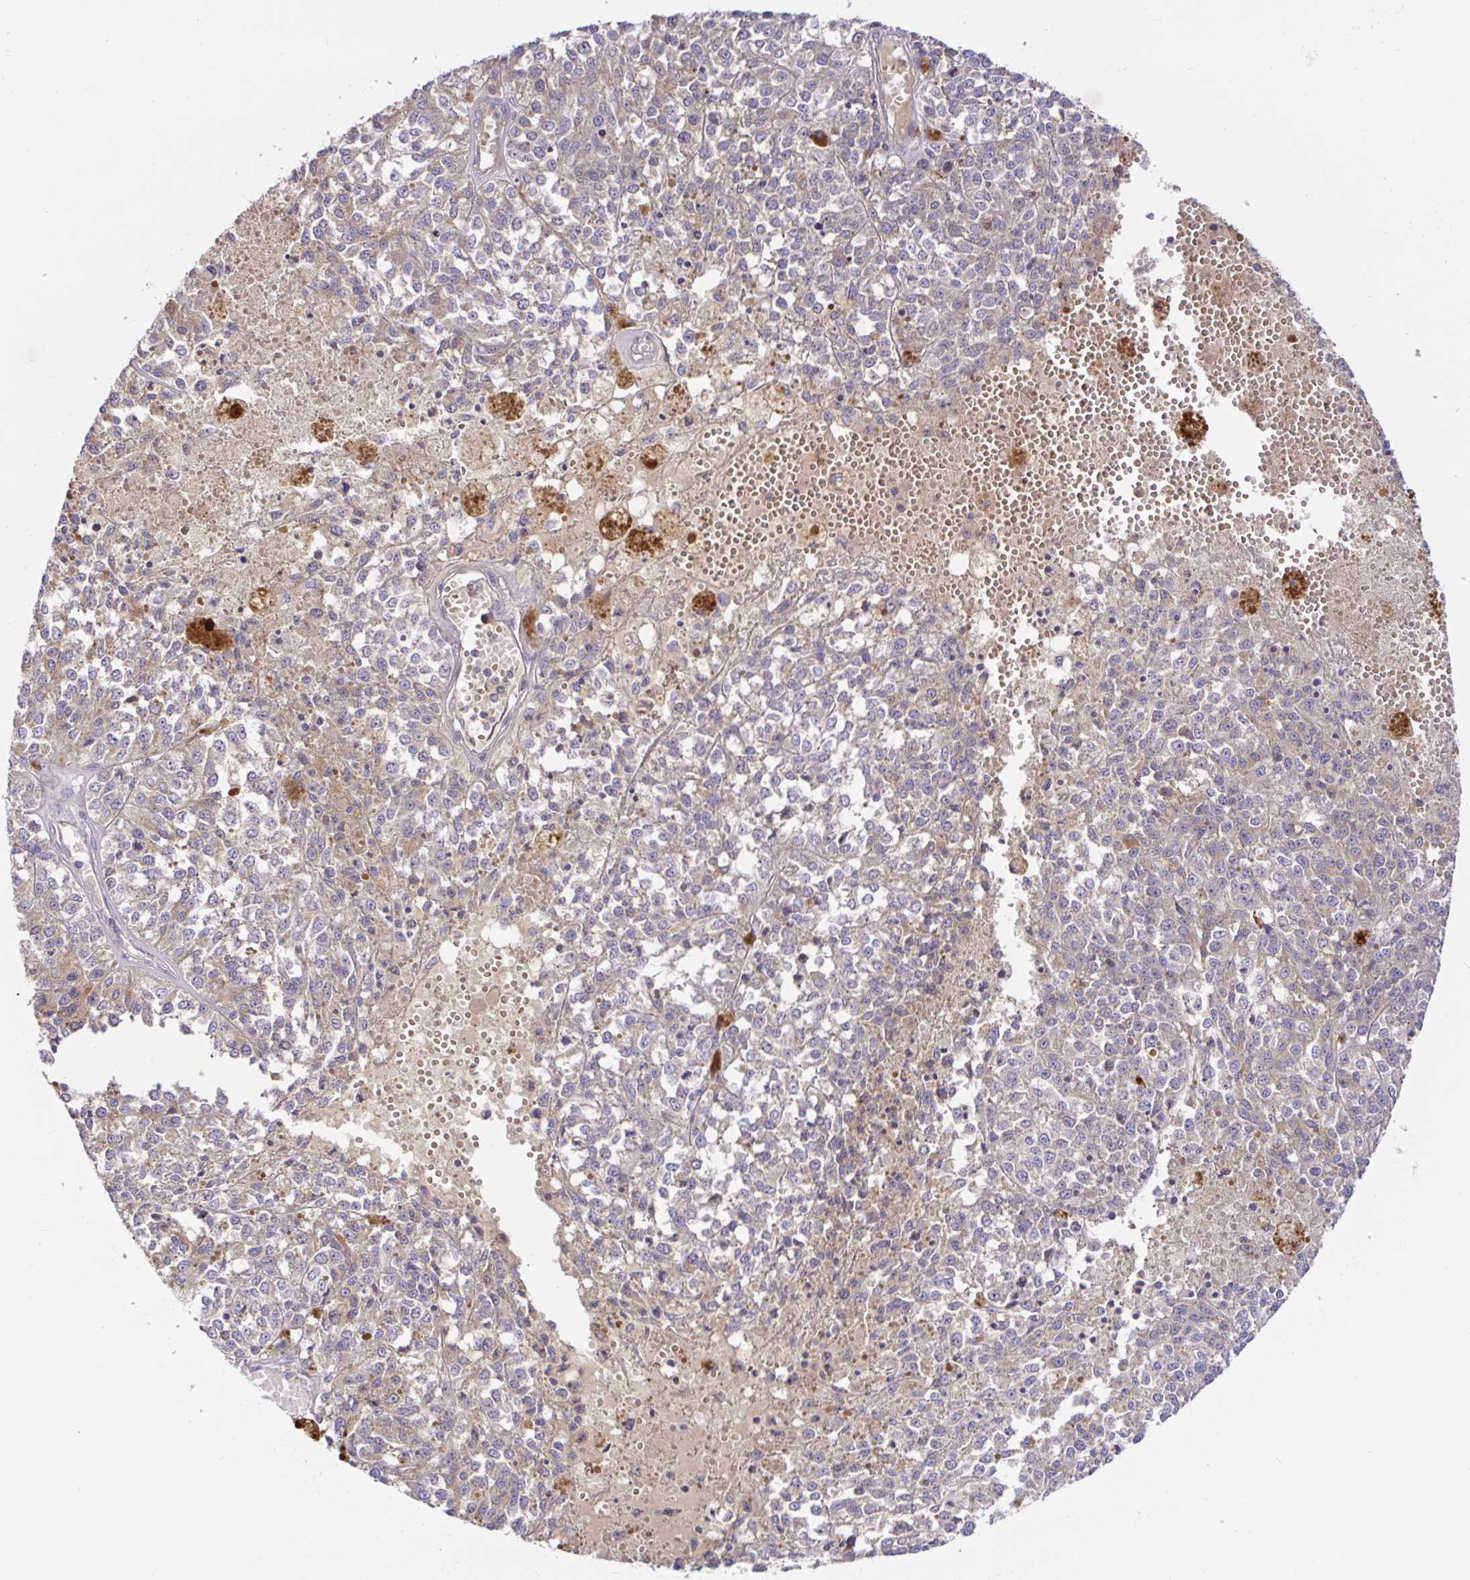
{"staining": {"intensity": "negative", "quantity": "none", "location": "none"}, "tissue": "melanoma", "cell_type": "Tumor cells", "image_type": "cancer", "snomed": [{"axis": "morphology", "description": "Malignant melanoma, Metastatic site"}, {"axis": "topography", "description": "Lymph node"}], "caption": "Tumor cells are negative for protein expression in human malignant melanoma (metastatic site).", "gene": "LARP1", "patient": {"sex": "female", "age": 64}}